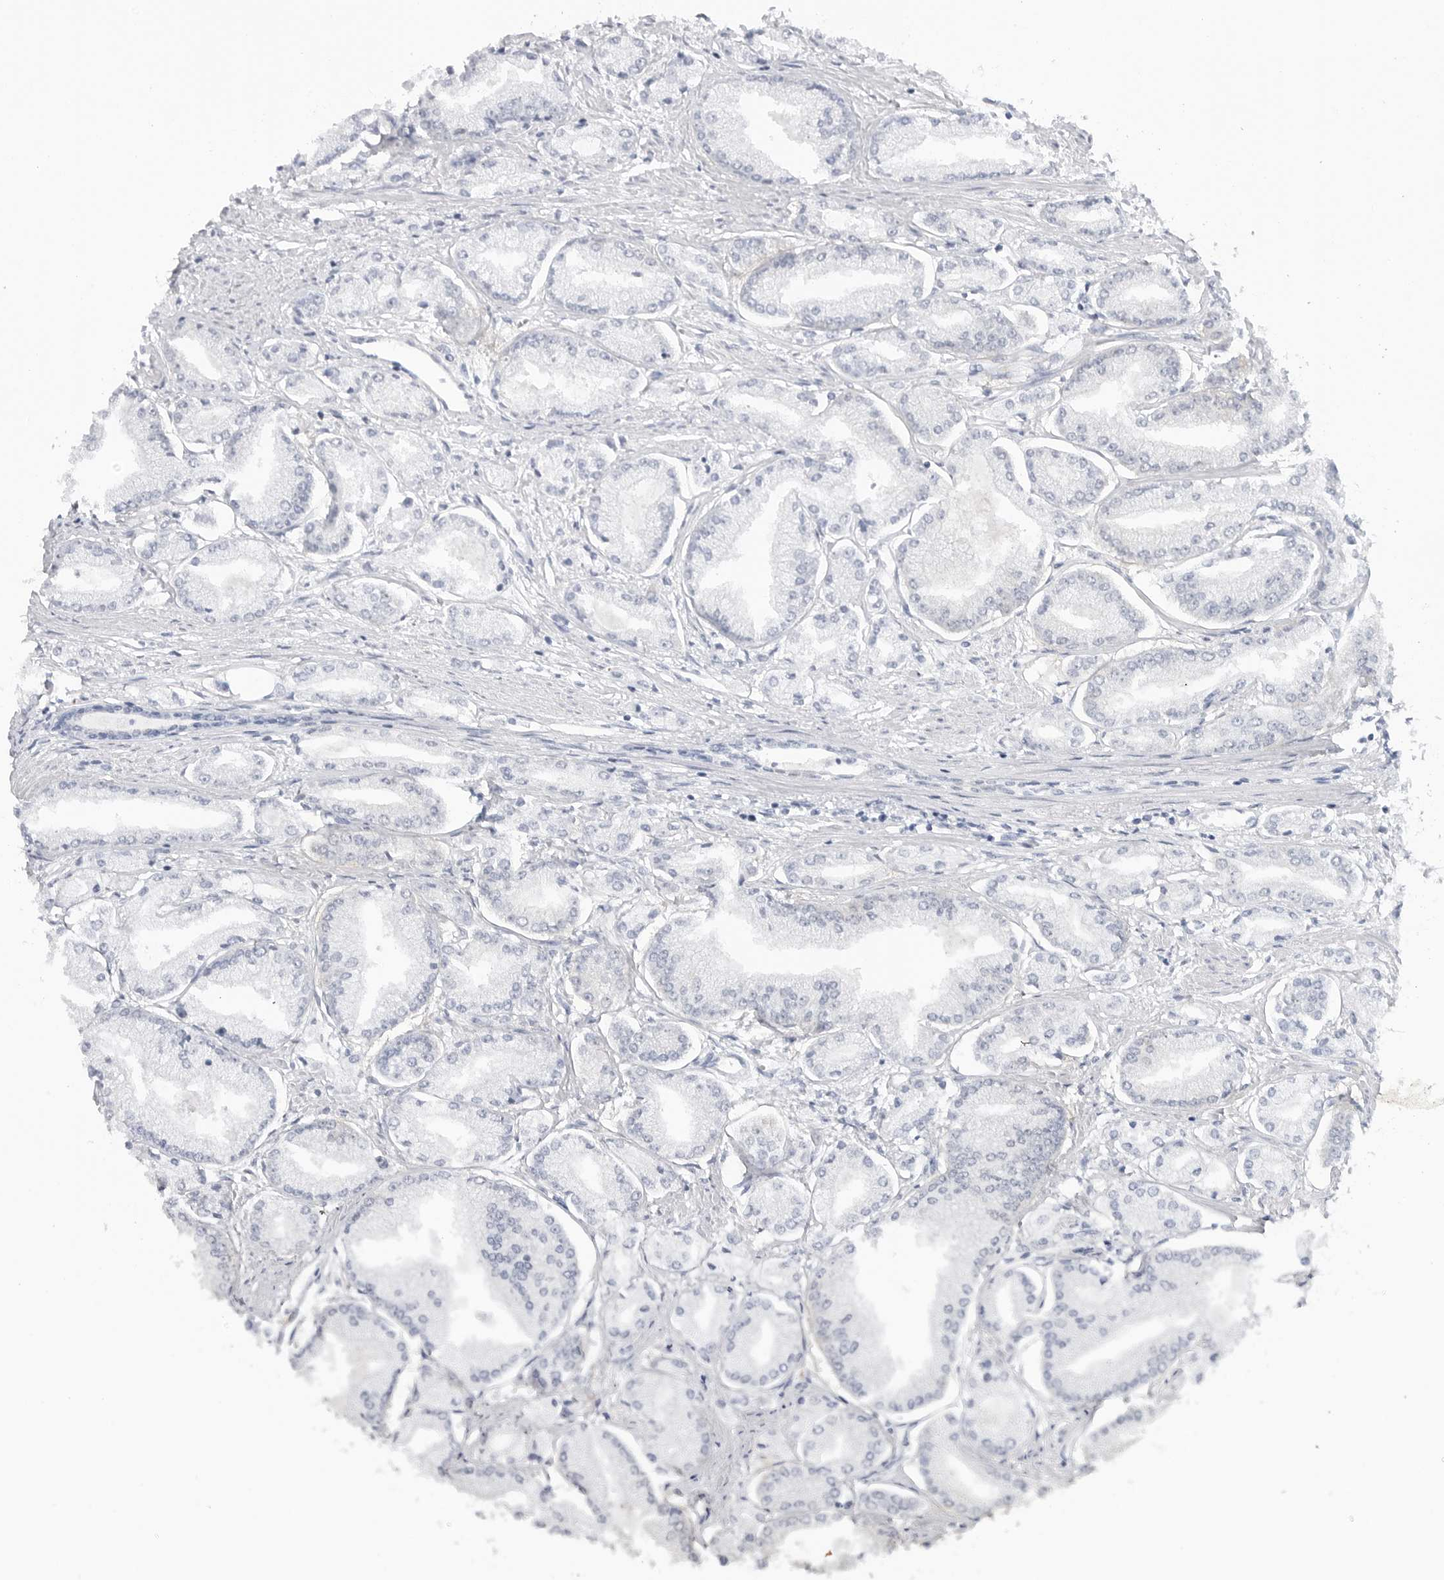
{"staining": {"intensity": "negative", "quantity": "none", "location": "none"}, "tissue": "prostate cancer", "cell_type": "Tumor cells", "image_type": "cancer", "snomed": [{"axis": "morphology", "description": "Adenocarcinoma, Low grade"}, {"axis": "topography", "description": "Prostate"}], "caption": "High magnification brightfield microscopy of low-grade adenocarcinoma (prostate) stained with DAB (3,3'-diaminobenzidine) (brown) and counterstained with hematoxylin (blue): tumor cells show no significant staining.", "gene": "SLC19A1", "patient": {"sex": "male", "age": 52}}